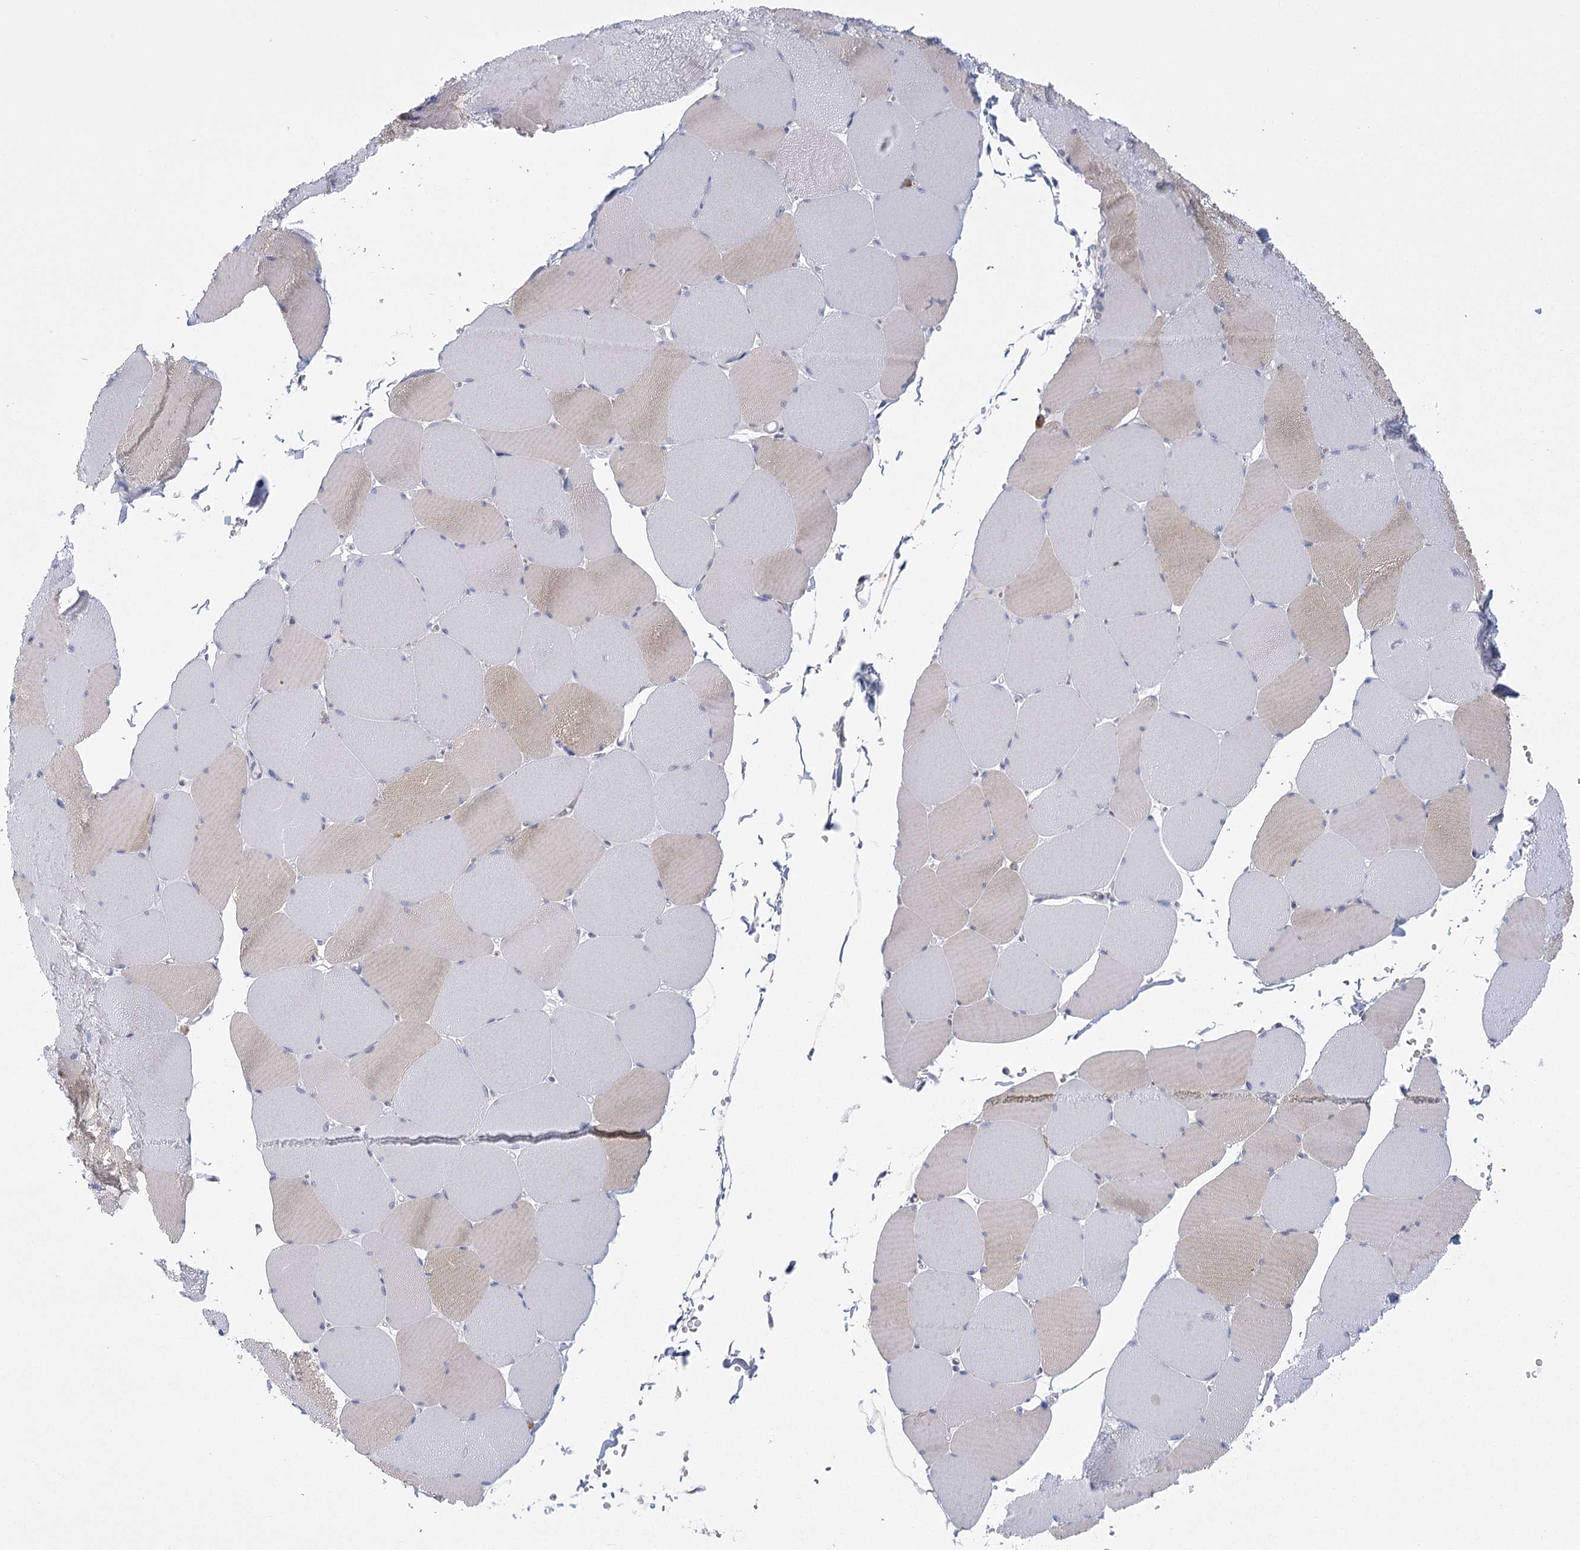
{"staining": {"intensity": "weak", "quantity": "25%-75%", "location": "cytoplasmic/membranous"}, "tissue": "skeletal muscle", "cell_type": "Myocytes", "image_type": "normal", "snomed": [{"axis": "morphology", "description": "Normal tissue, NOS"}, {"axis": "topography", "description": "Skeletal muscle"}, {"axis": "topography", "description": "Head-Neck"}], "caption": "Protein analysis of benign skeletal muscle shows weak cytoplasmic/membranous expression in approximately 25%-75% of myocytes.", "gene": "FAM76B", "patient": {"sex": "male", "age": 66}}